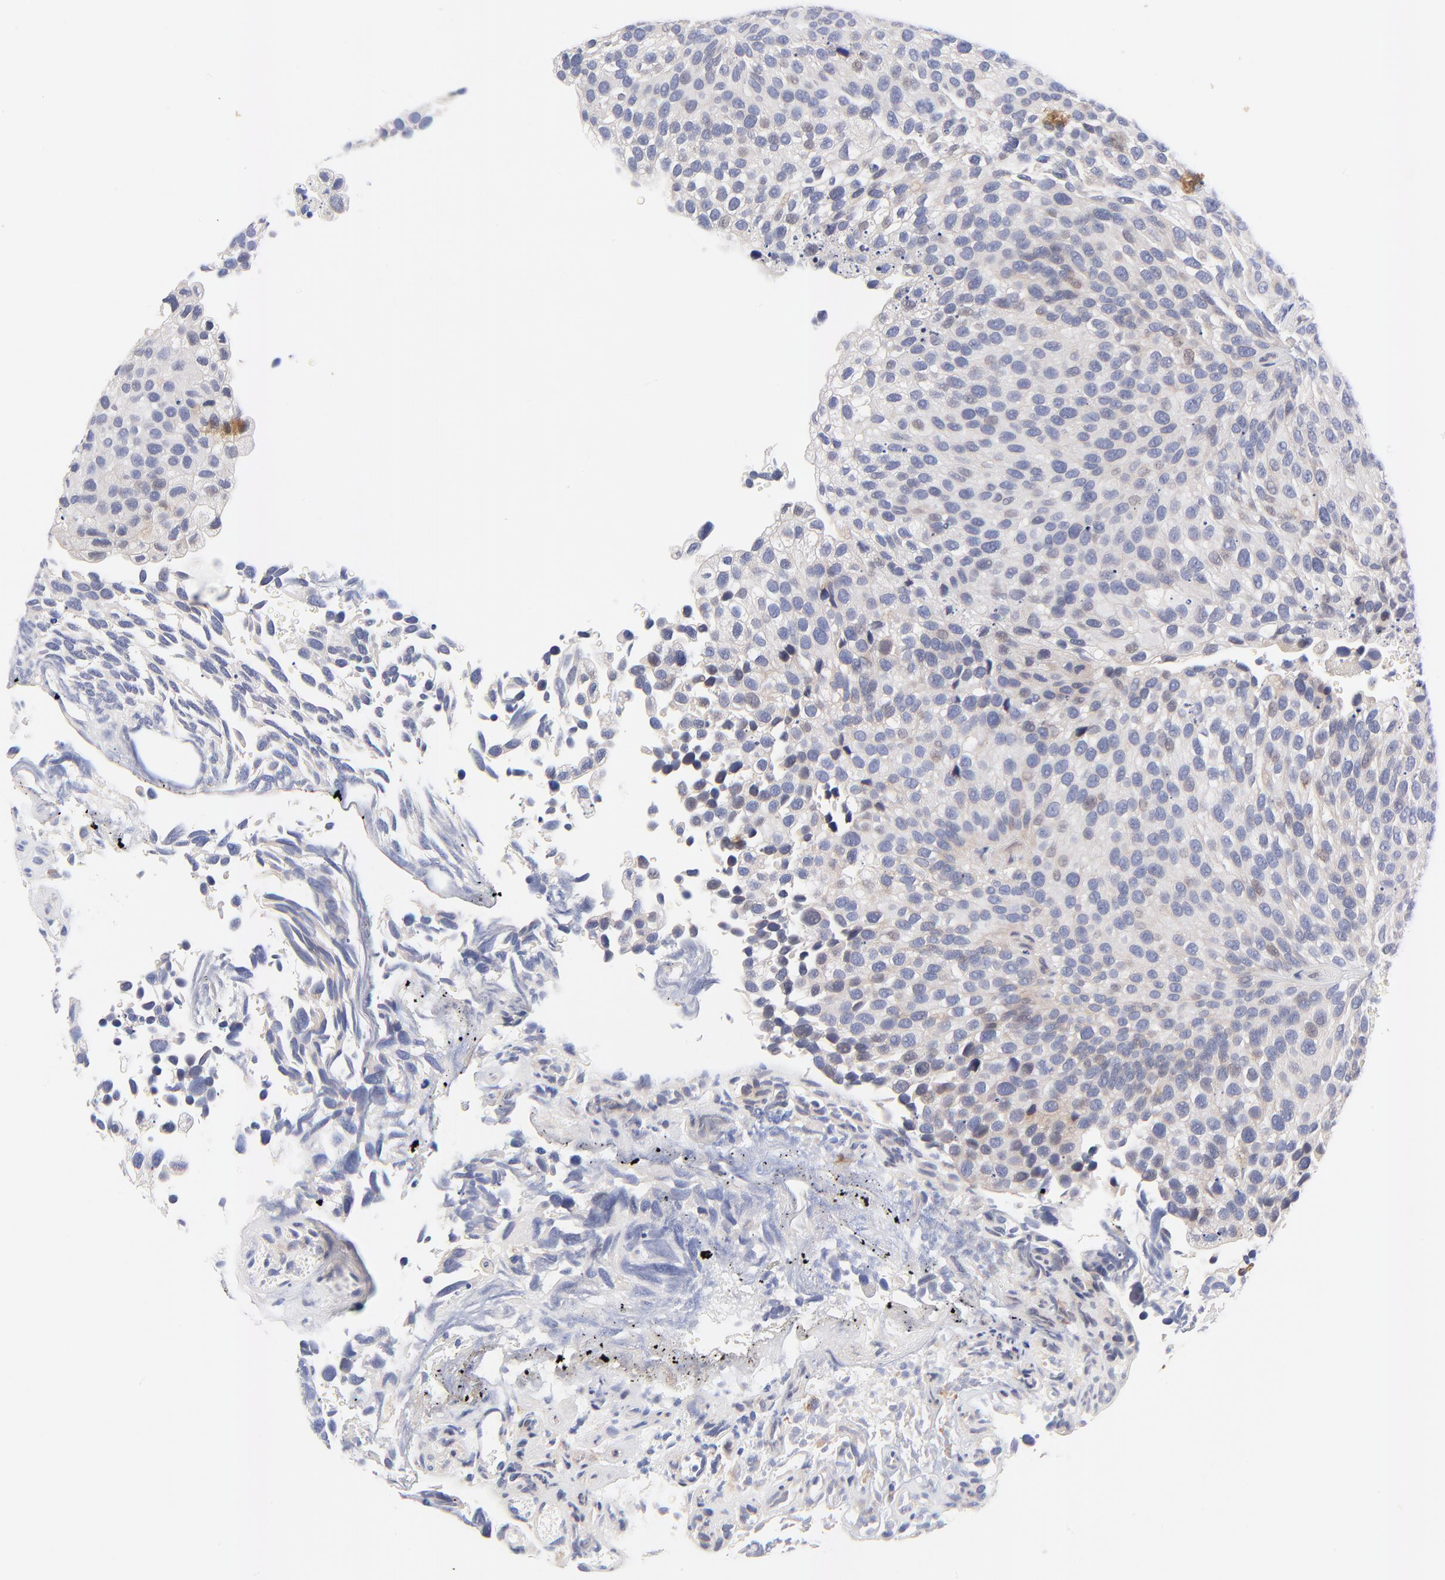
{"staining": {"intensity": "weak", "quantity": "<25%", "location": "nuclear"}, "tissue": "urothelial cancer", "cell_type": "Tumor cells", "image_type": "cancer", "snomed": [{"axis": "morphology", "description": "Urothelial carcinoma, High grade"}, {"axis": "topography", "description": "Urinary bladder"}], "caption": "The image shows no significant positivity in tumor cells of urothelial cancer.", "gene": "AFF2", "patient": {"sex": "male", "age": 72}}